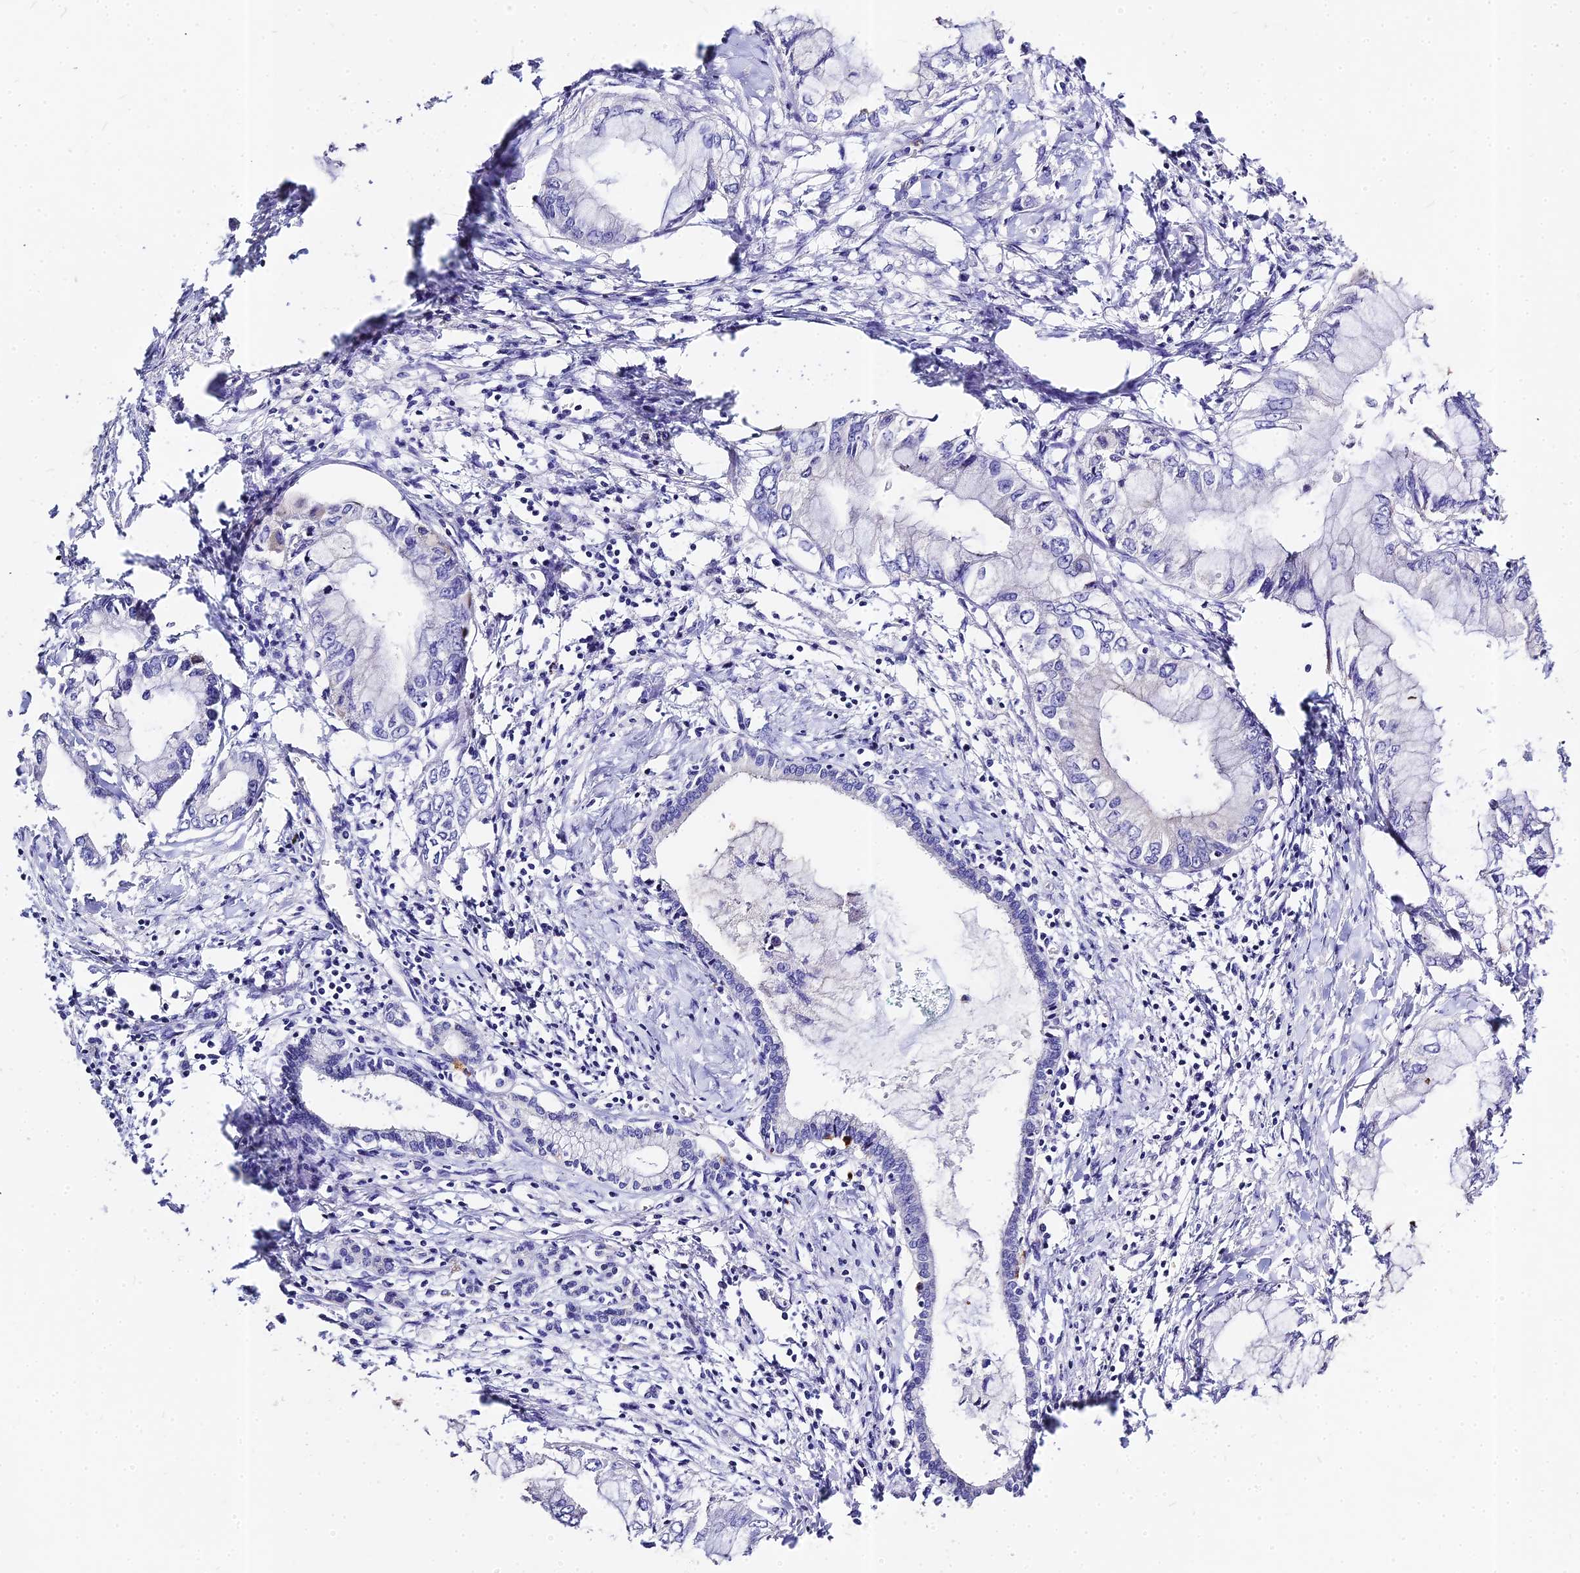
{"staining": {"intensity": "negative", "quantity": "none", "location": "none"}, "tissue": "pancreatic cancer", "cell_type": "Tumor cells", "image_type": "cancer", "snomed": [{"axis": "morphology", "description": "Adenocarcinoma, NOS"}, {"axis": "topography", "description": "Pancreas"}], "caption": "Immunohistochemistry (IHC) micrograph of neoplastic tissue: pancreatic adenocarcinoma stained with DAB demonstrates no significant protein staining in tumor cells. (DAB (3,3'-diaminobenzidine) IHC, high magnification).", "gene": "GLYAT", "patient": {"sex": "male", "age": 48}}